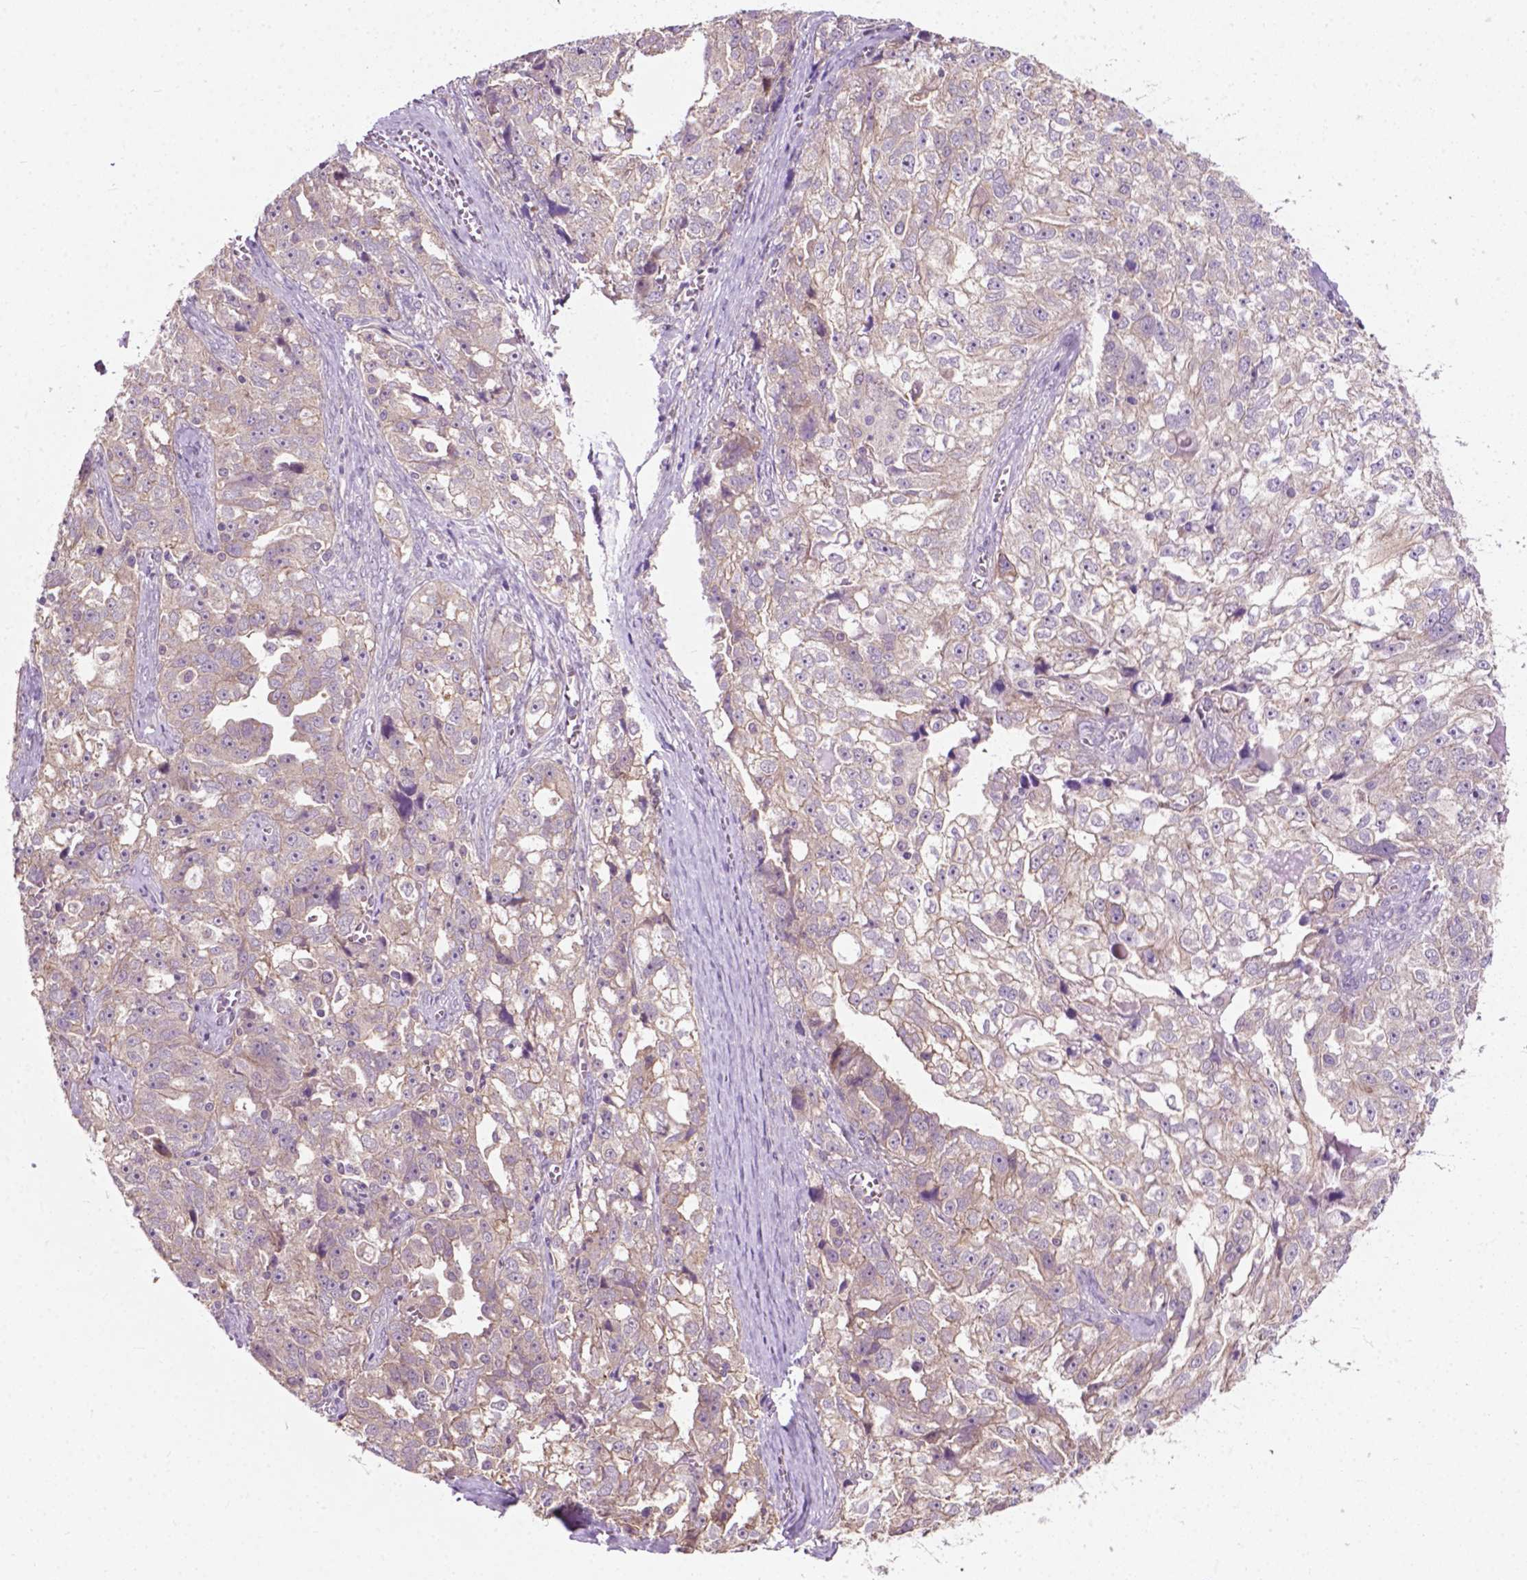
{"staining": {"intensity": "weak", "quantity": "<25%", "location": "cytoplasmic/membranous"}, "tissue": "ovarian cancer", "cell_type": "Tumor cells", "image_type": "cancer", "snomed": [{"axis": "morphology", "description": "Cystadenocarcinoma, serous, NOS"}, {"axis": "topography", "description": "Ovary"}], "caption": "This is a image of immunohistochemistry (IHC) staining of ovarian cancer, which shows no expression in tumor cells.", "gene": "MZT1", "patient": {"sex": "female", "age": 51}}